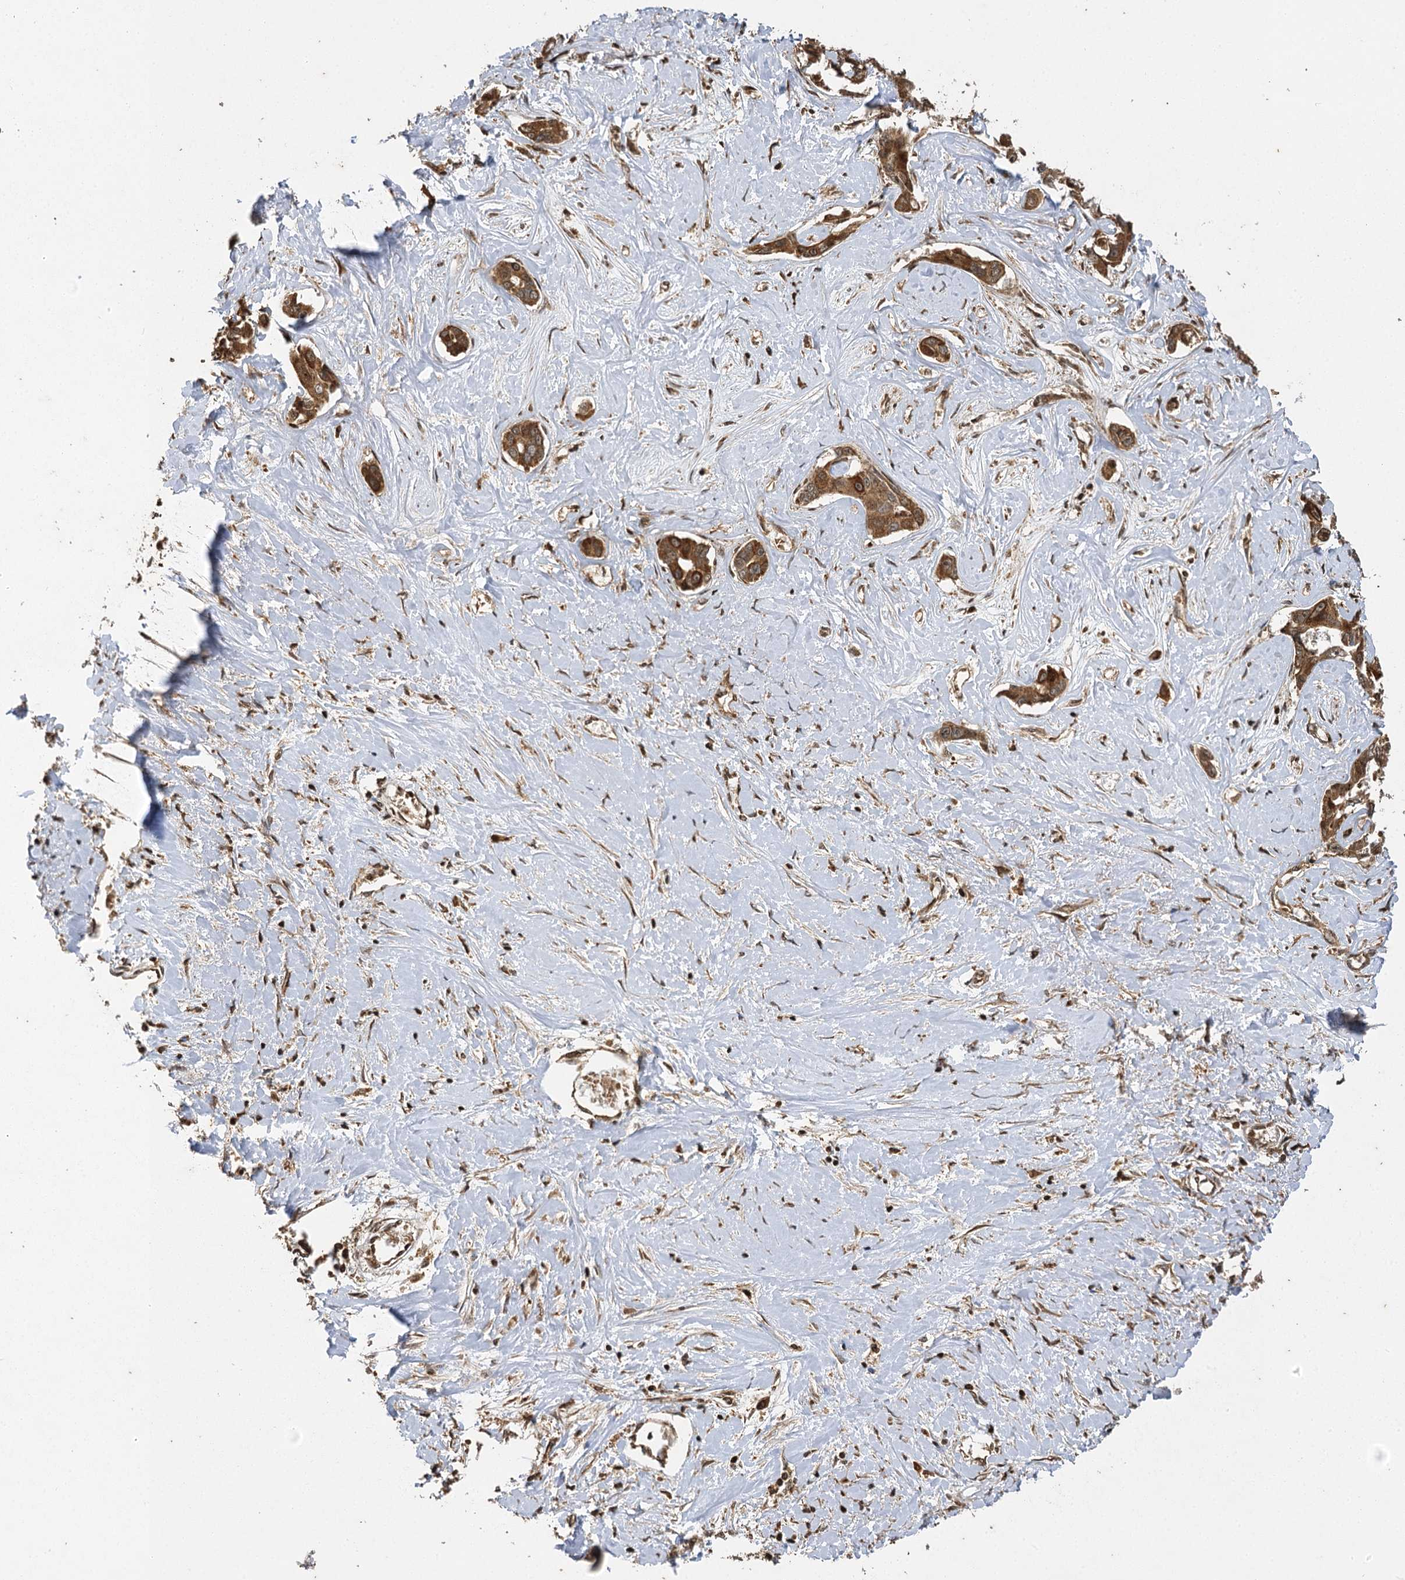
{"staining": {"intensity": "strong", "quantity": ">75%", "location": "cytoplasmic/membranous,nuclear"}, "tissue": "liver cancer", "cell_type": "Tumor cells", "image_type": "cancer", "snomed": [{"axis": "morphology", "description": "Cholangiocarcinoma"}, {"axis": "topography", "description": "Liver"}], "caption": "Immunohistochemistry image of cholangiocarcinoma (liver) stained for a protein (brown), which shows high levels of strong cytoplasmic/membranous and nuclear positivity in approximately >75% of tumor cells.", "gene": "IL11RA", "patient": {"sex": "male", "age": 59}}